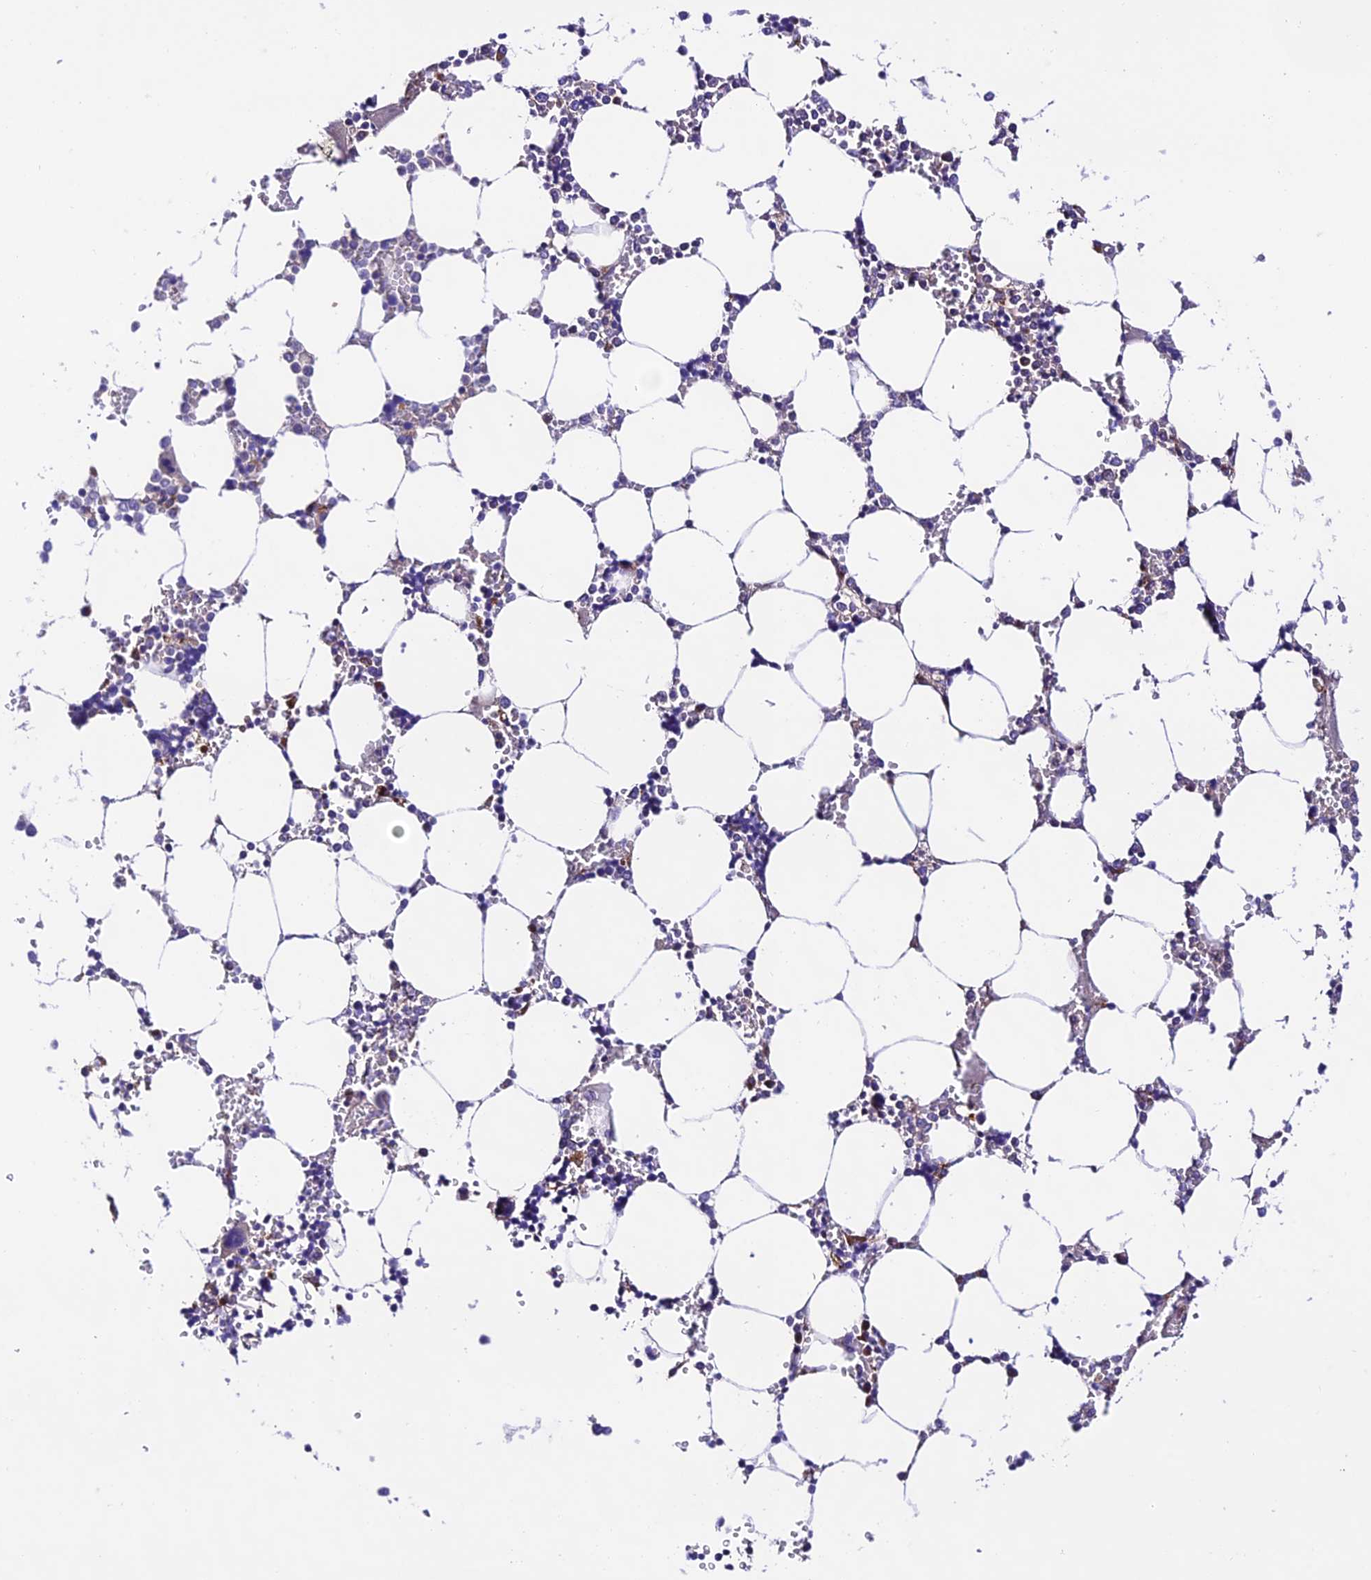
{"staining": {"intensity": "strong", "quantity": "<25%", "location": "cytoplasmic/membranous"}, "tissue": "bone marrow", "cell_type": "Hematopoietic cells", "image_type": "normal", "snomed": [{"axis": "morphology", "description": "Normal tissue, NOS"}, {"axis": "topography", "description": "Bone marrow"}], "caption": "Immunohistochemistry histopathology image of unremarkable bone marrow: bone marrow stained using immunohistochemistry (IHC) exhibits medium levels of strong protein expression localized specifically in the cytoplasmic/membranous of hematopoietic cells, appearing as a cytoplasmic/membranous brown color.", "gene": "LACTB2", "patient": {"sex": "male", "age": 64}}